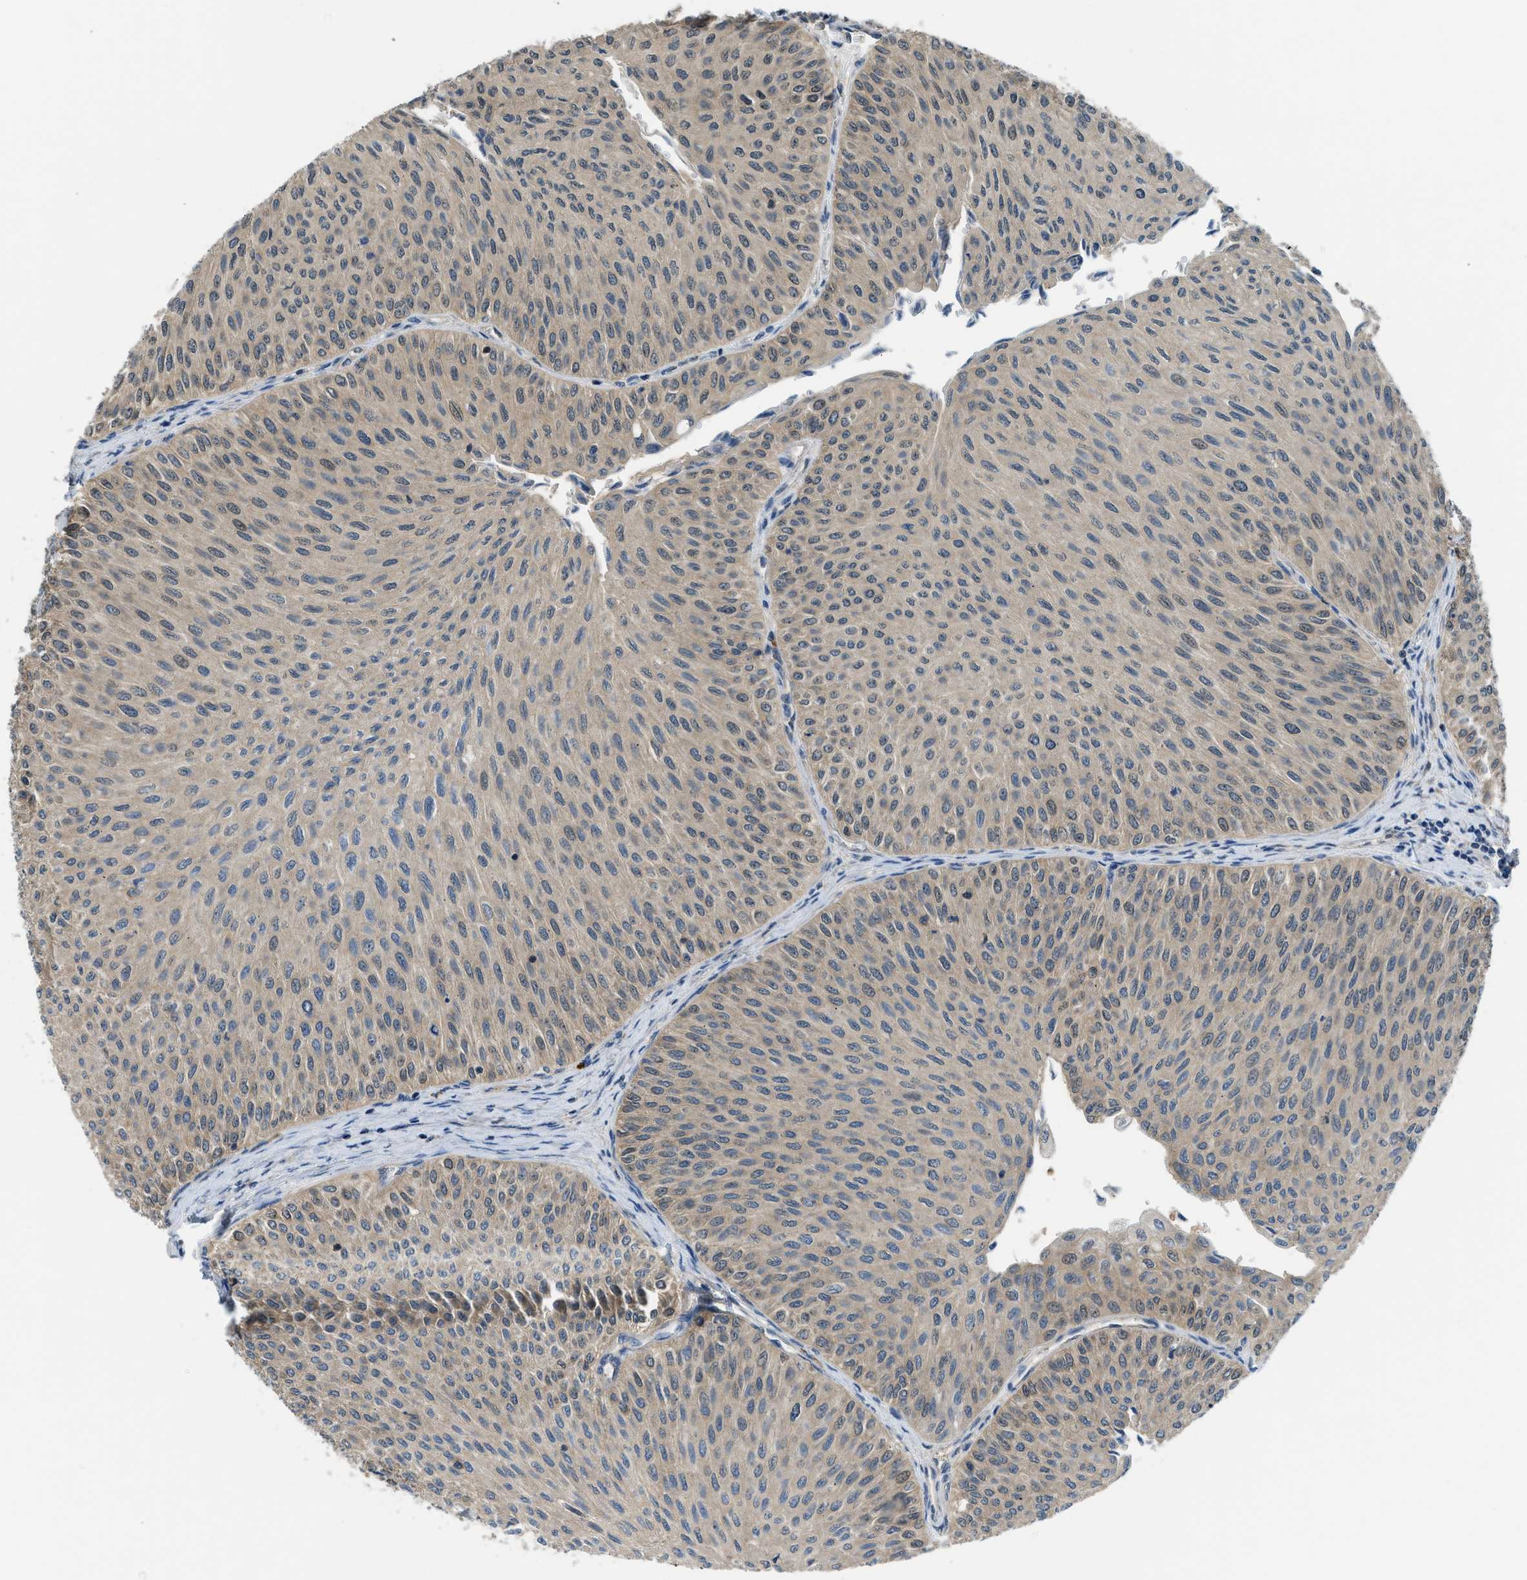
{"staining": {"intensity": "moderate", "quantity": "<25%", "location": "cytoplasmic/membranous"}, "tissue": "urothelial cancer", "cell_type": "Tumor cells", "image_type": "cancer", "snomed": [{"axis": "morphology", "description": "Urothelial carcinoma, Low grade"}, {"axis": "topography", "description": "Urinary bladder"}], "caption": "IHC of urothelial cancer shows low levels of moderate cytoplasmic/membranous positivity in approximately <25% of tumor cells.", "gene": "CBLB", "patient": {"sex": "male", "age": 78}}